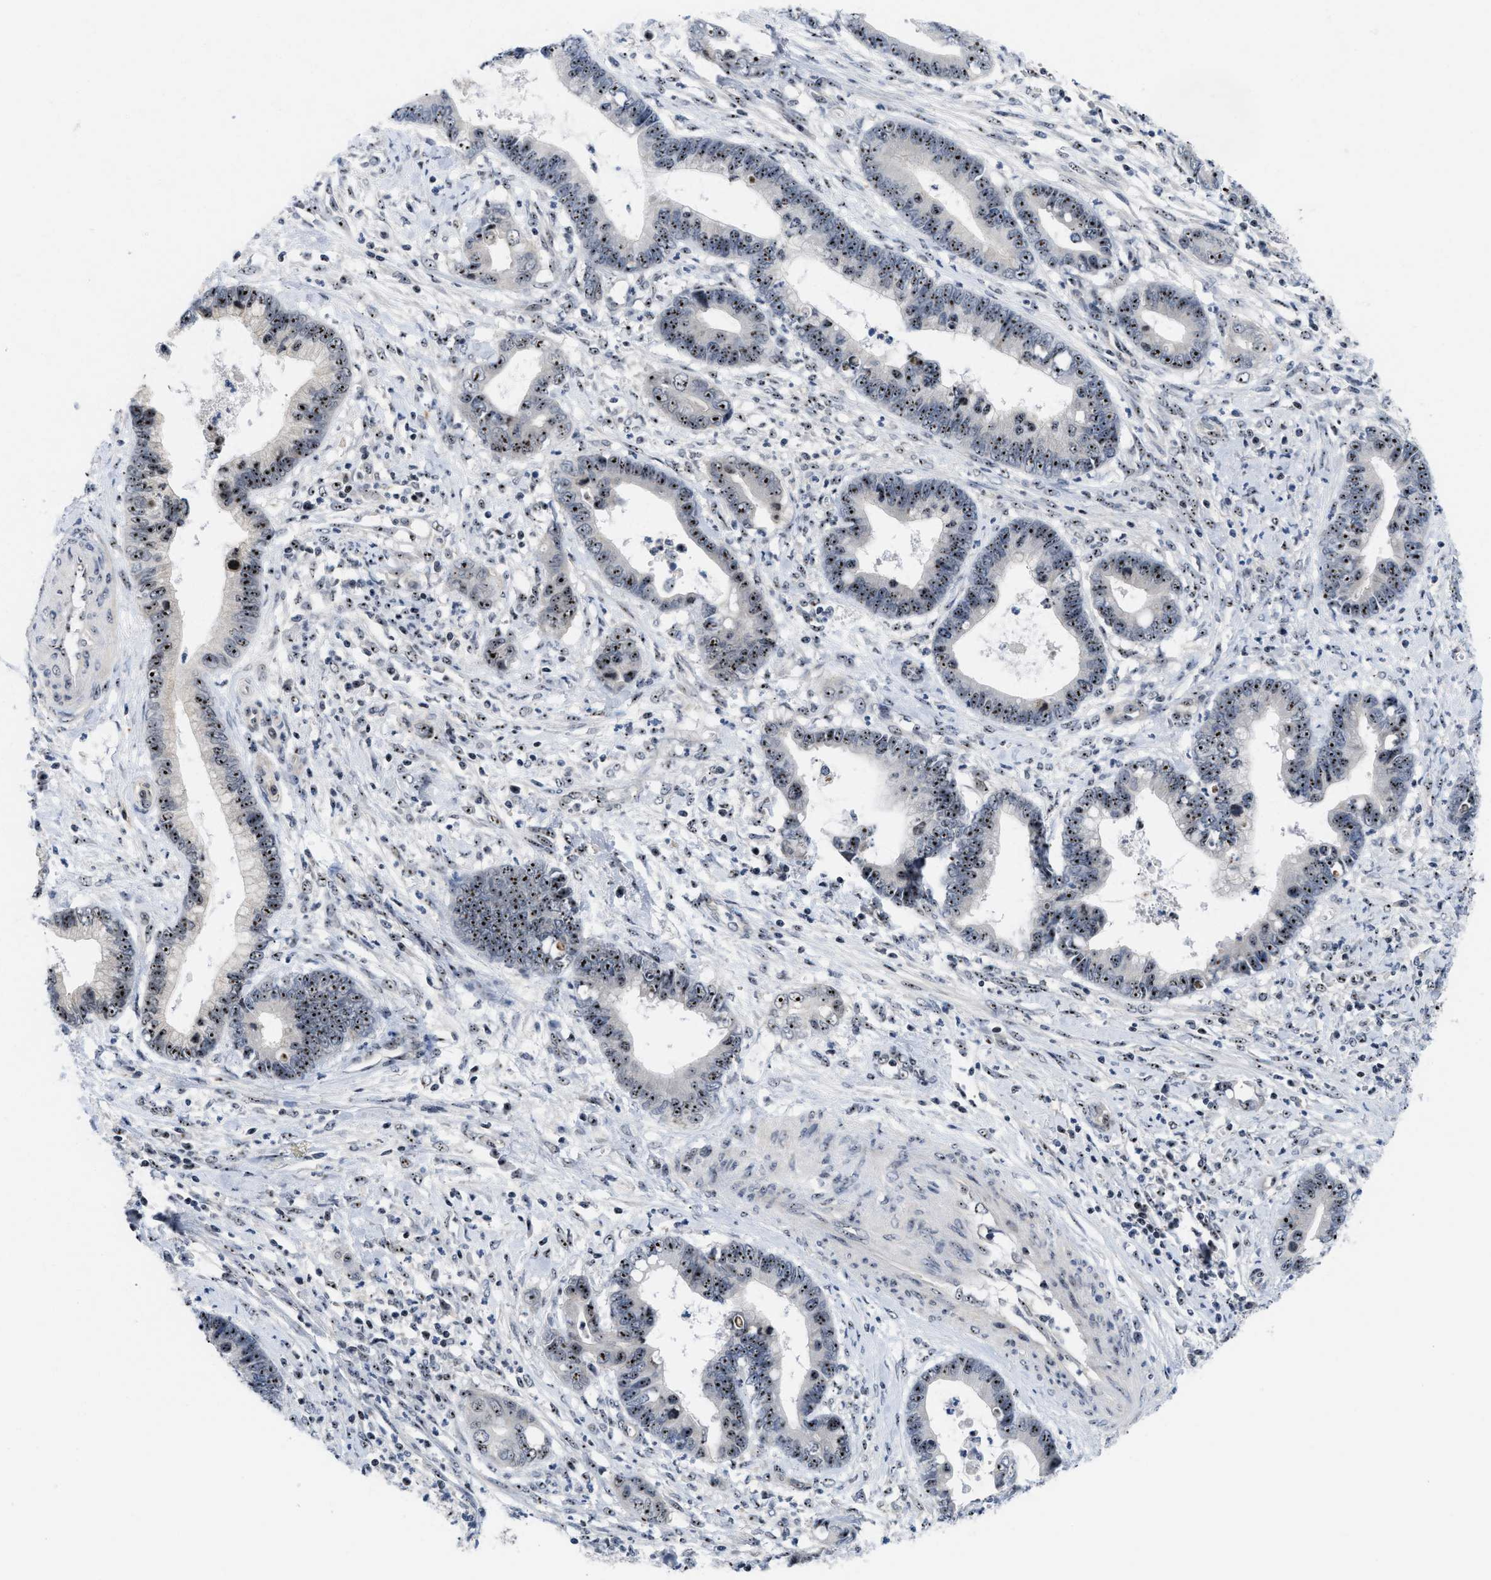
{"staining": {"intensity": "moderate", "quantity": ">75%", "location": "nuclear"}, "tissue": "cervical cancer", "cell_type": "Tumor cells", "image_type": "cancer", "snomed": [{"axis": "morphology", "description": "Adenocarcinoma, NOS"}, {"axis": "topography", "description": "Cervix"}], "caption": "Approximately >75% of tumor cells in cervical adenocarcinoma show moderate nuclear protein positivity as visualized by brown immunohistochemical staining.", "gene": "NOP58", "patient": {"sex": "female", "age": 44}}